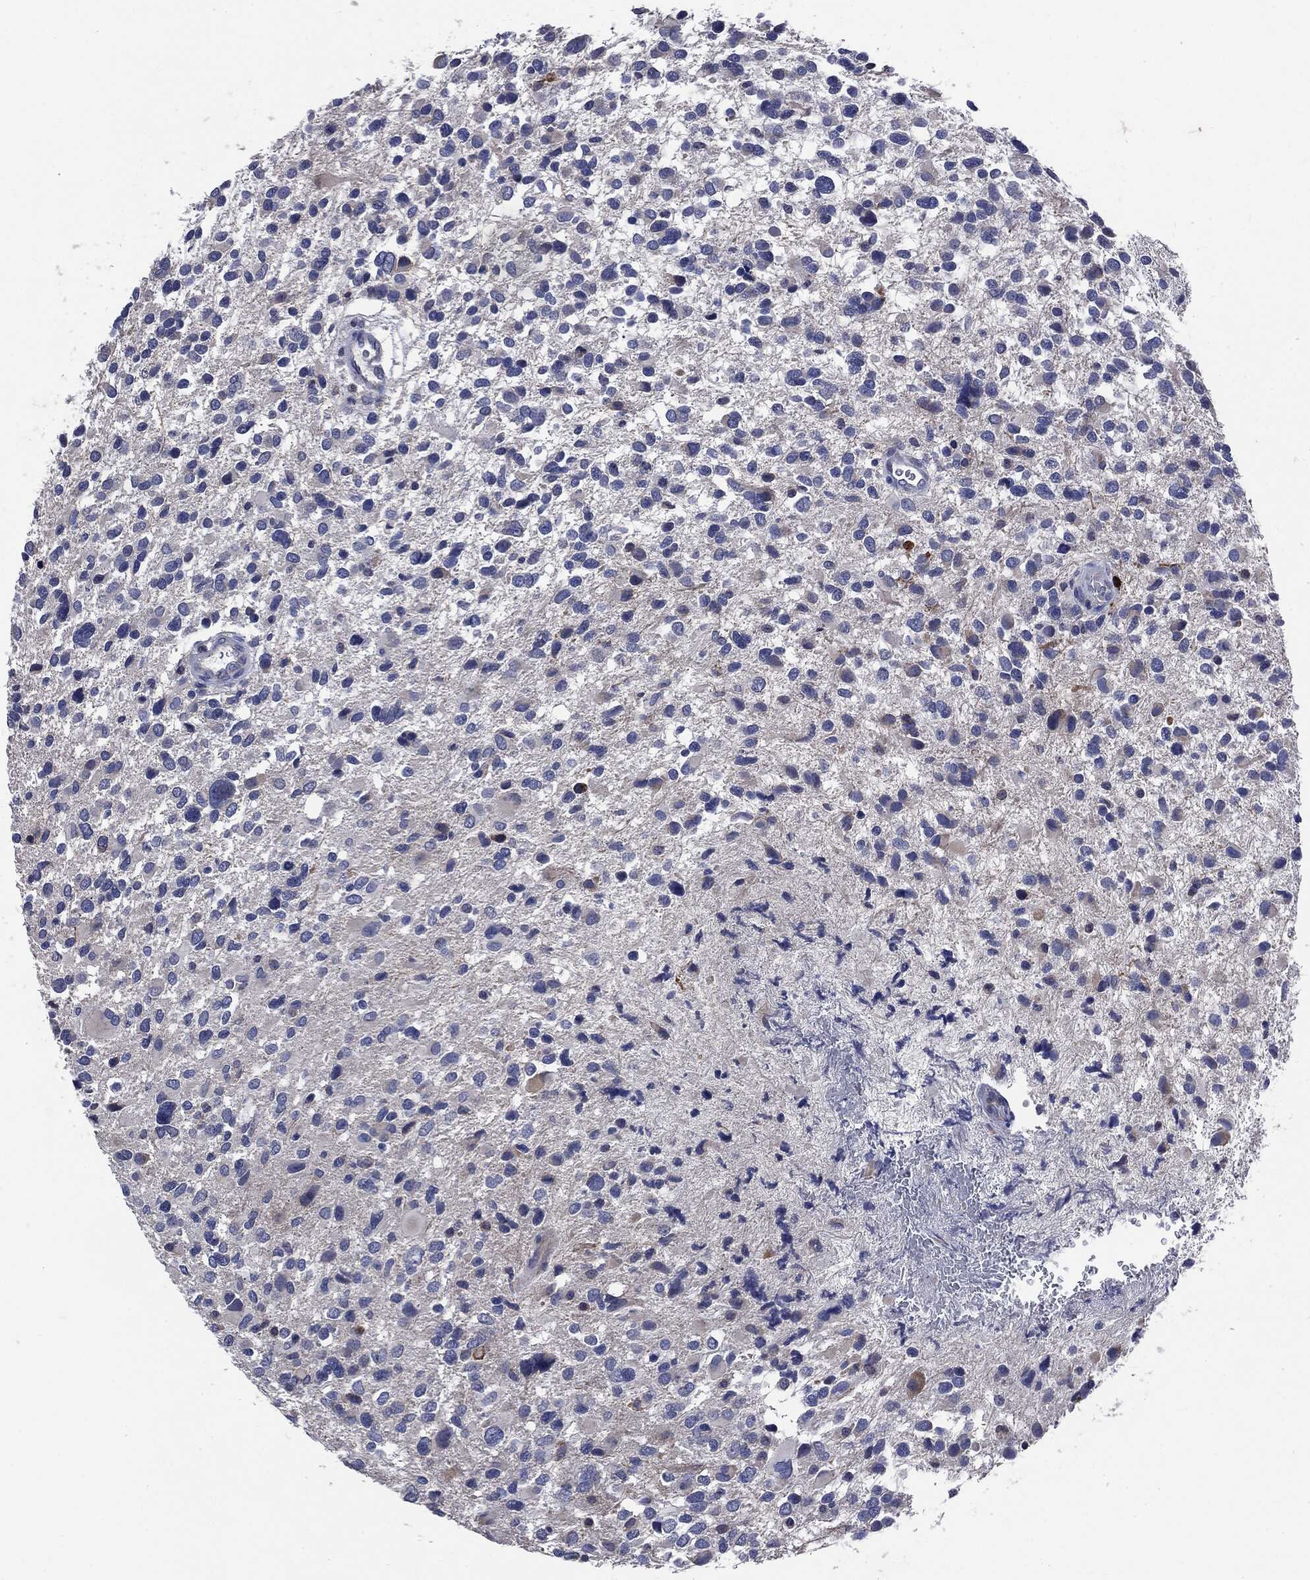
{"staining": {"intensity": "negative", "quantity": "none", "location": "none"}, "tissue": "glioma", "cell_type": "Tumor cells", "image_type": "cancer", "snomed": [{"axis": "morphology", "description": "Glioma, malignant, Low grade"}, {"axis": "topography", "description": "Brain"}], "caption": "Immunohistochemistry (IHC) photomicrograph of neoplastic tissue: malignant low-grade glioma stained with DAB (3,3'-diaminobenzidine) shows no significant protein staining in tumor cells.", "gene": "PTGS2", "patient": {"sex": "female", "age": 32}}